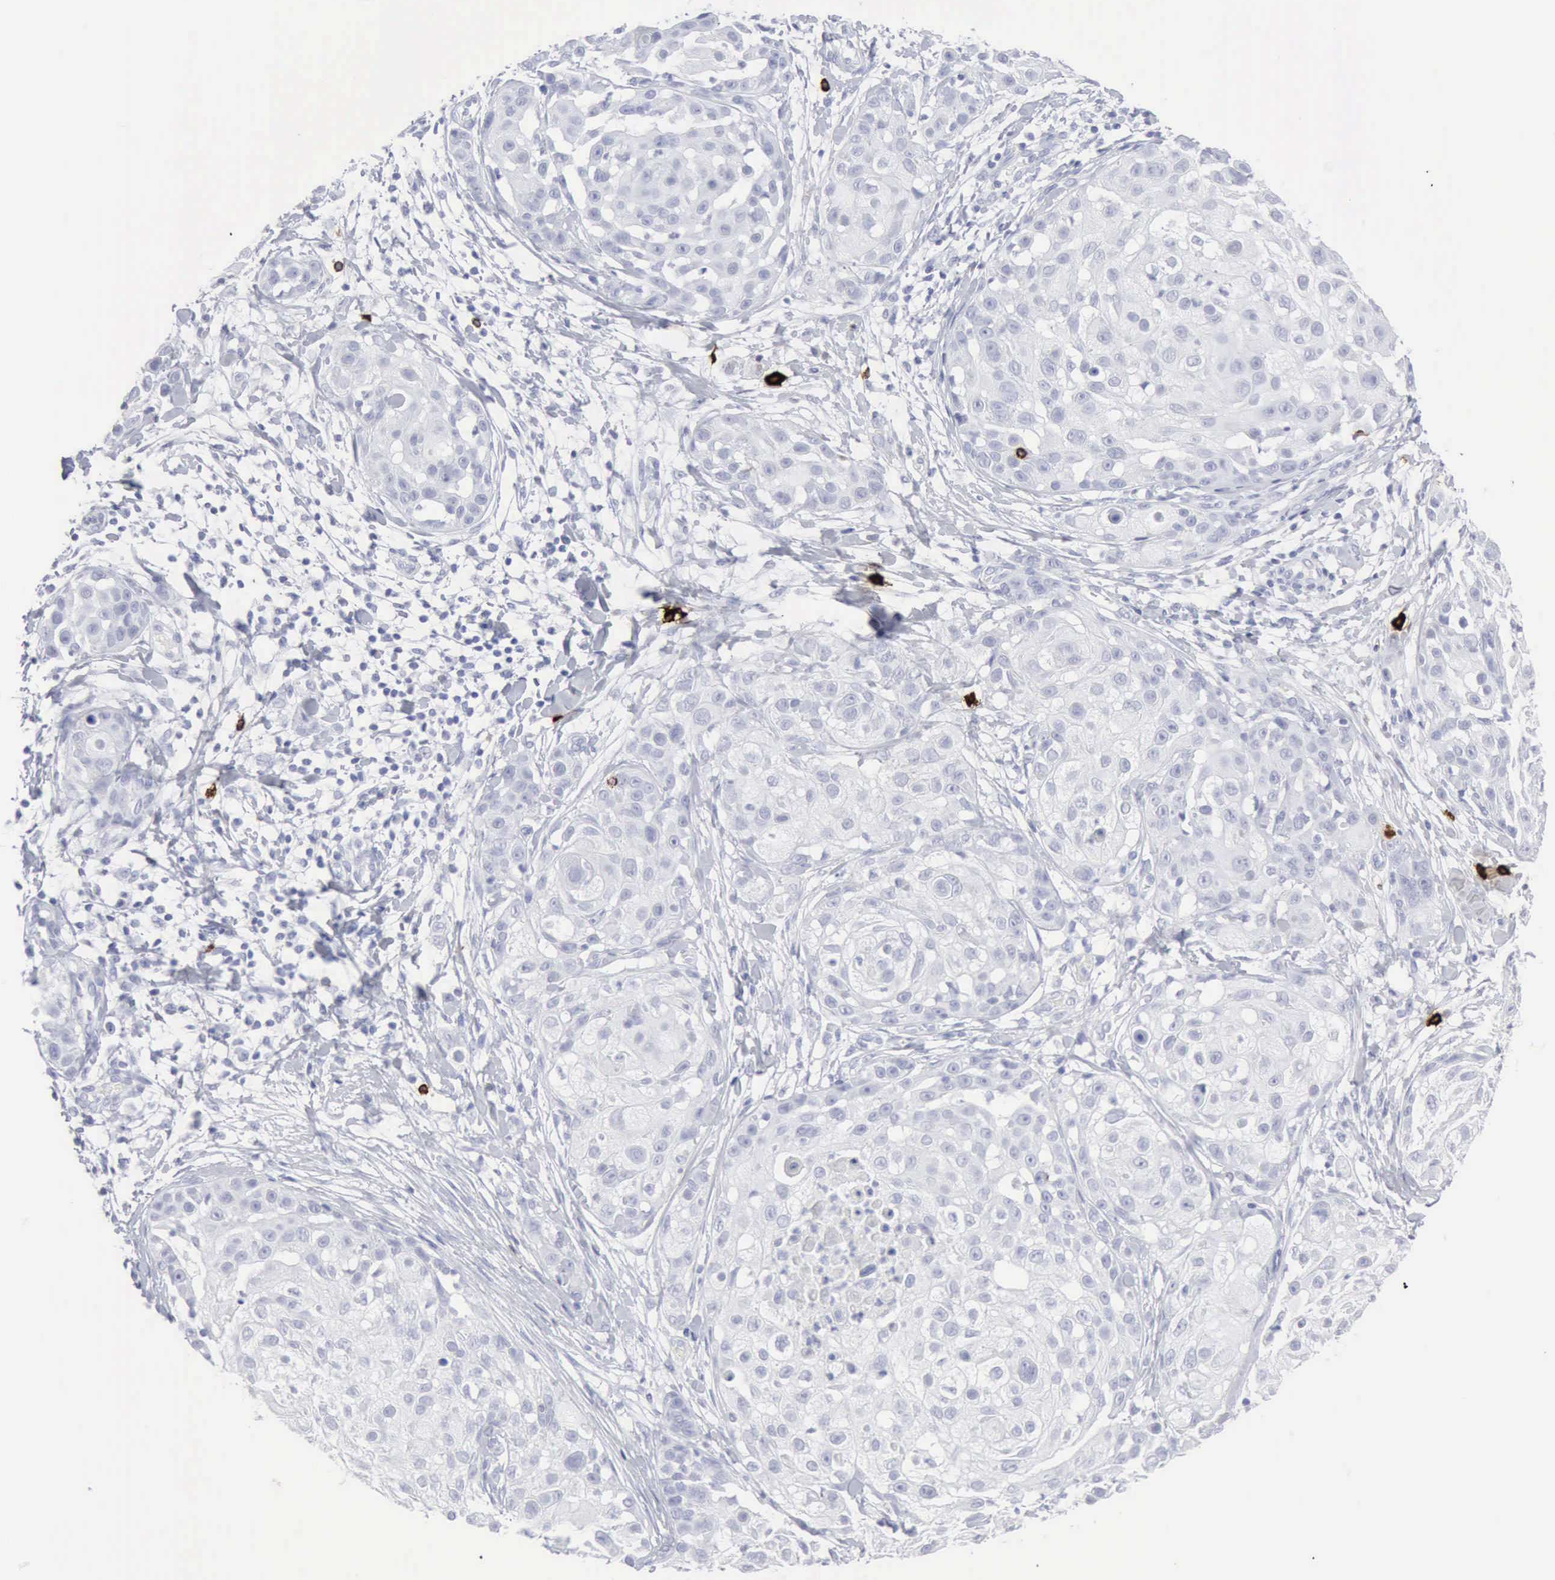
{"staining": {"intensity": "negative", "quantity": "none", "location": "none"}, "tissue": "skin cancer", "cell_type": "Tumor cells", "image_type": "cancer", "snomed": [{"axis": "morphology", "description": "Squamous cell carcinoma, NOS"}, {"axis": "topography", "description": "Skin"}], "caption": "Immunohistochemical staining of human skin squamous cell carcinoma demonstrates no significant staining in tumor cells. The staining was performed using DAB to visualize the protein expression in brown, while the nuclei were stained in blue with hematoxylin (Magnification: 20x).", "gene": "CMA1", "patient": {"sex": "female", "age": 57}}